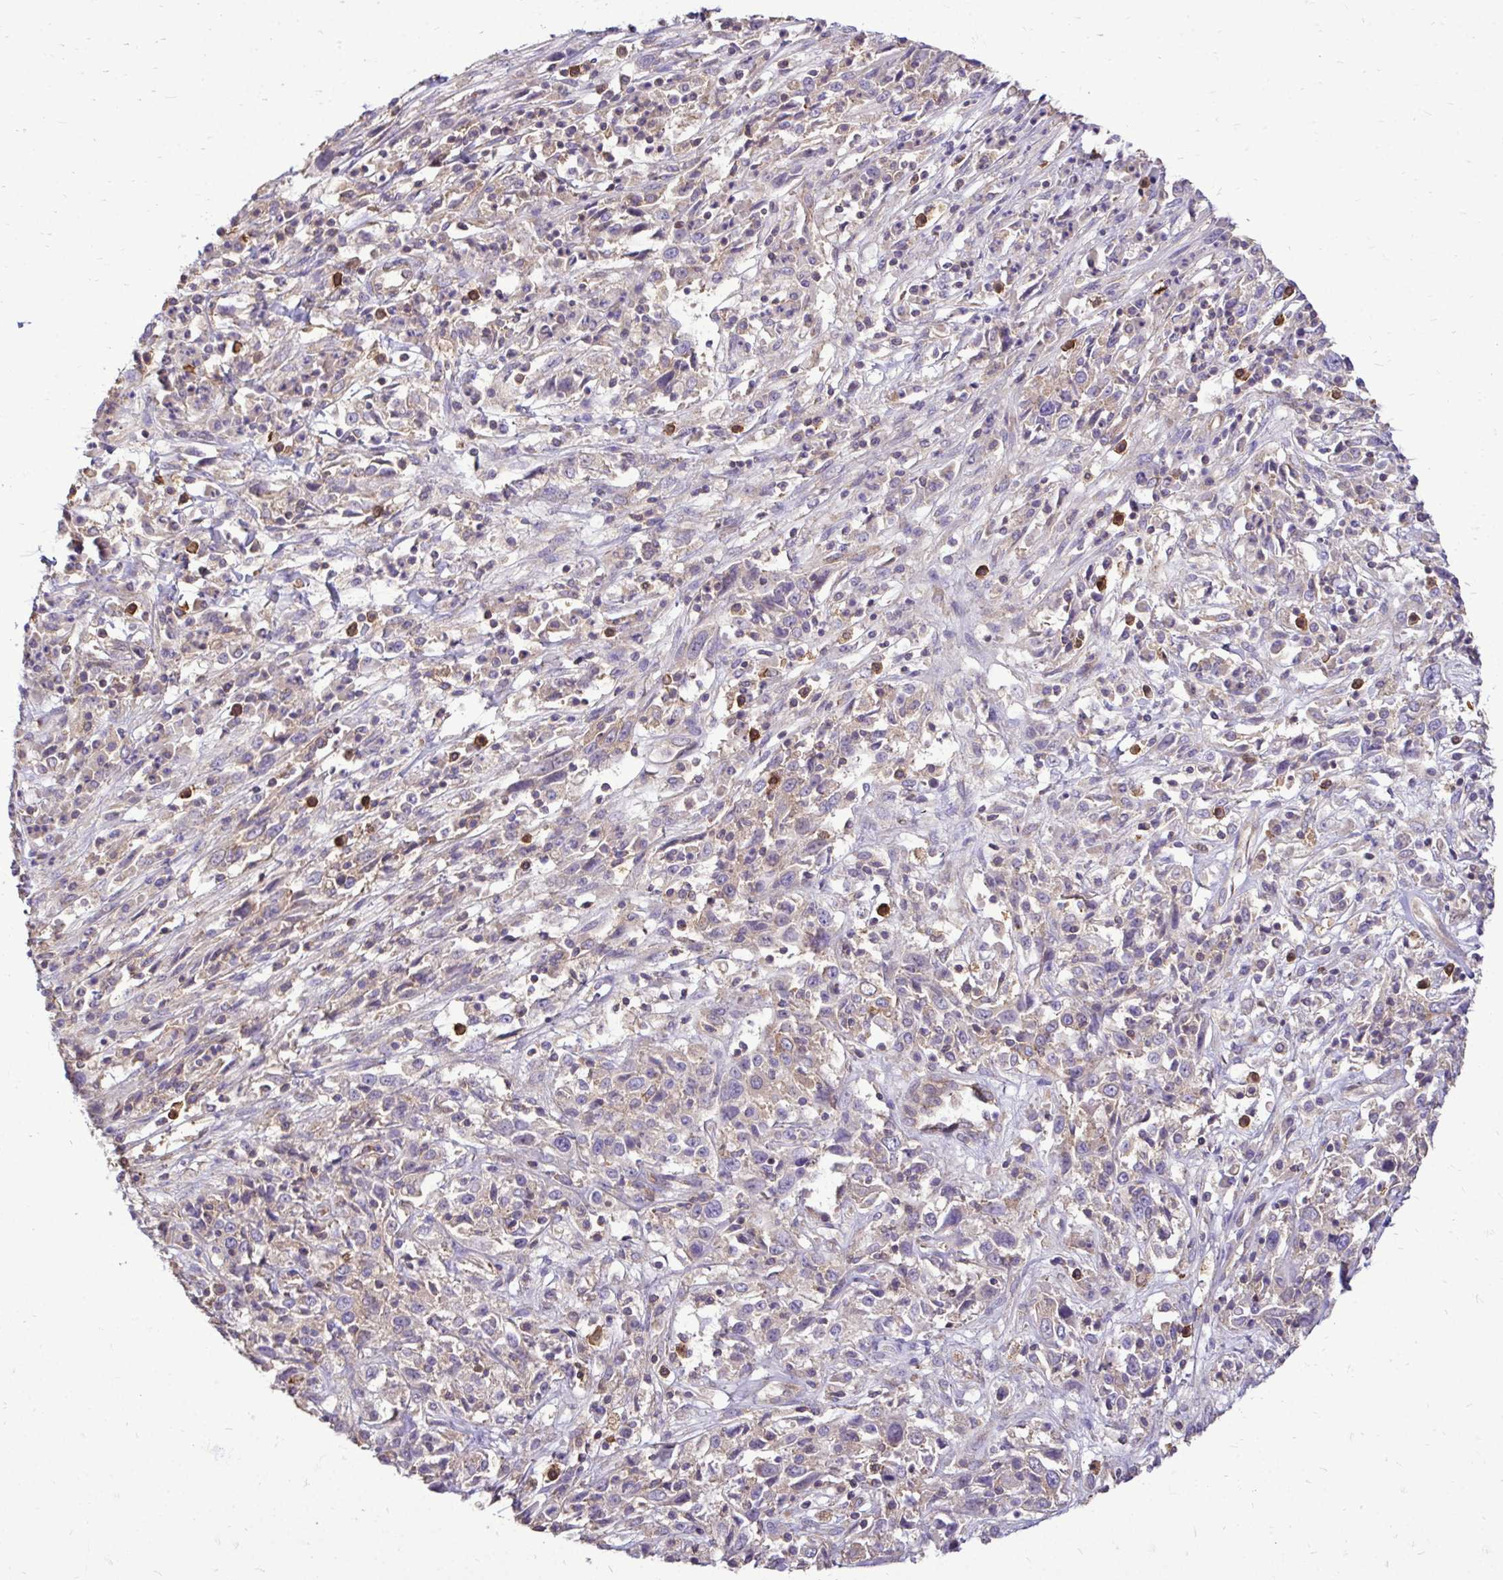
{"staining": {"intensity": "weak", "quantity": "25%-75%", "location": "cytoplasmic/membranous"}, "tissue": "cervical cancer", "cell_type": "Tumor cells", "image_type": "cancer", "snomed": [{"axis": "morphology", "description": "Adenocarcinoma, NOS"}, {"axis": "topography", "description": "Cervix"}], "caption": "Immunohistochemical staining of cervical cancer (adenocarcinoma) shows weak cytoplasmic/membranous protein expression in approximately 25%-75% of tumor cells. The staining was performed using DAB, with brown indicating positive protein expression. Nuclei are stained blue with hematoxylin.", "gene": "FMR1", "patient": {"sex": "female", "age": 40}}